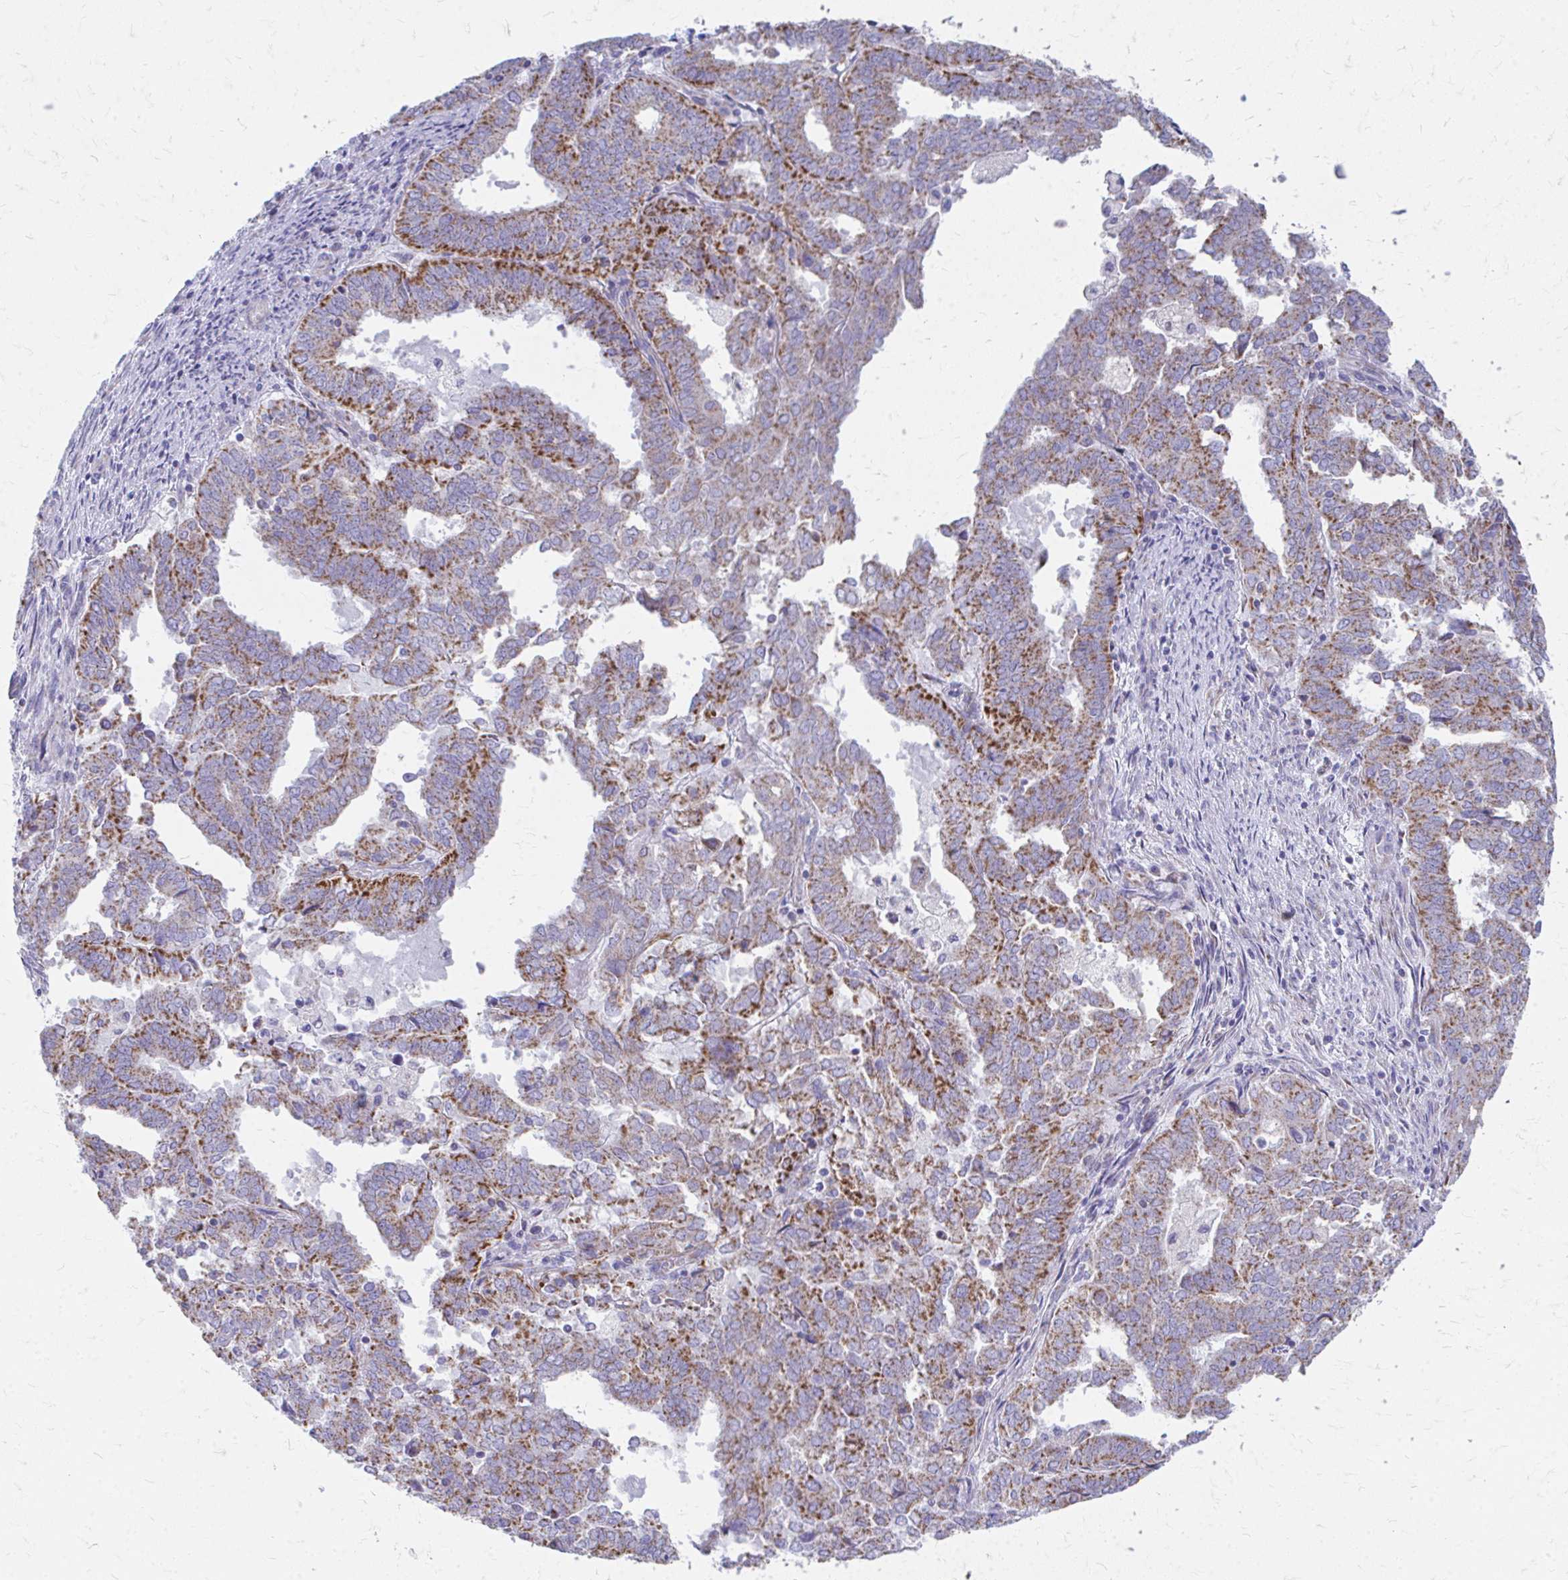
{"staining": {"intensity": "strong", "quantity": ">75%", "location": "cytoplasmic/membranous"}, "tissue": "endometrial cancer", "cell_type": "Tumor cells", "image_type": "cancer", "snomed": [{"axis": "morphology", "description": "Adenocarcinoma, NOS"}, {"axis": "topography", "description": "Endometrium"}], "caption": "Endometrial cancer stained for a protein shows strong cytoplasmic/membranous positivity in tumor cells.", "gene": "MRPL19", "patient": {"sex": "female", "age": 72}}